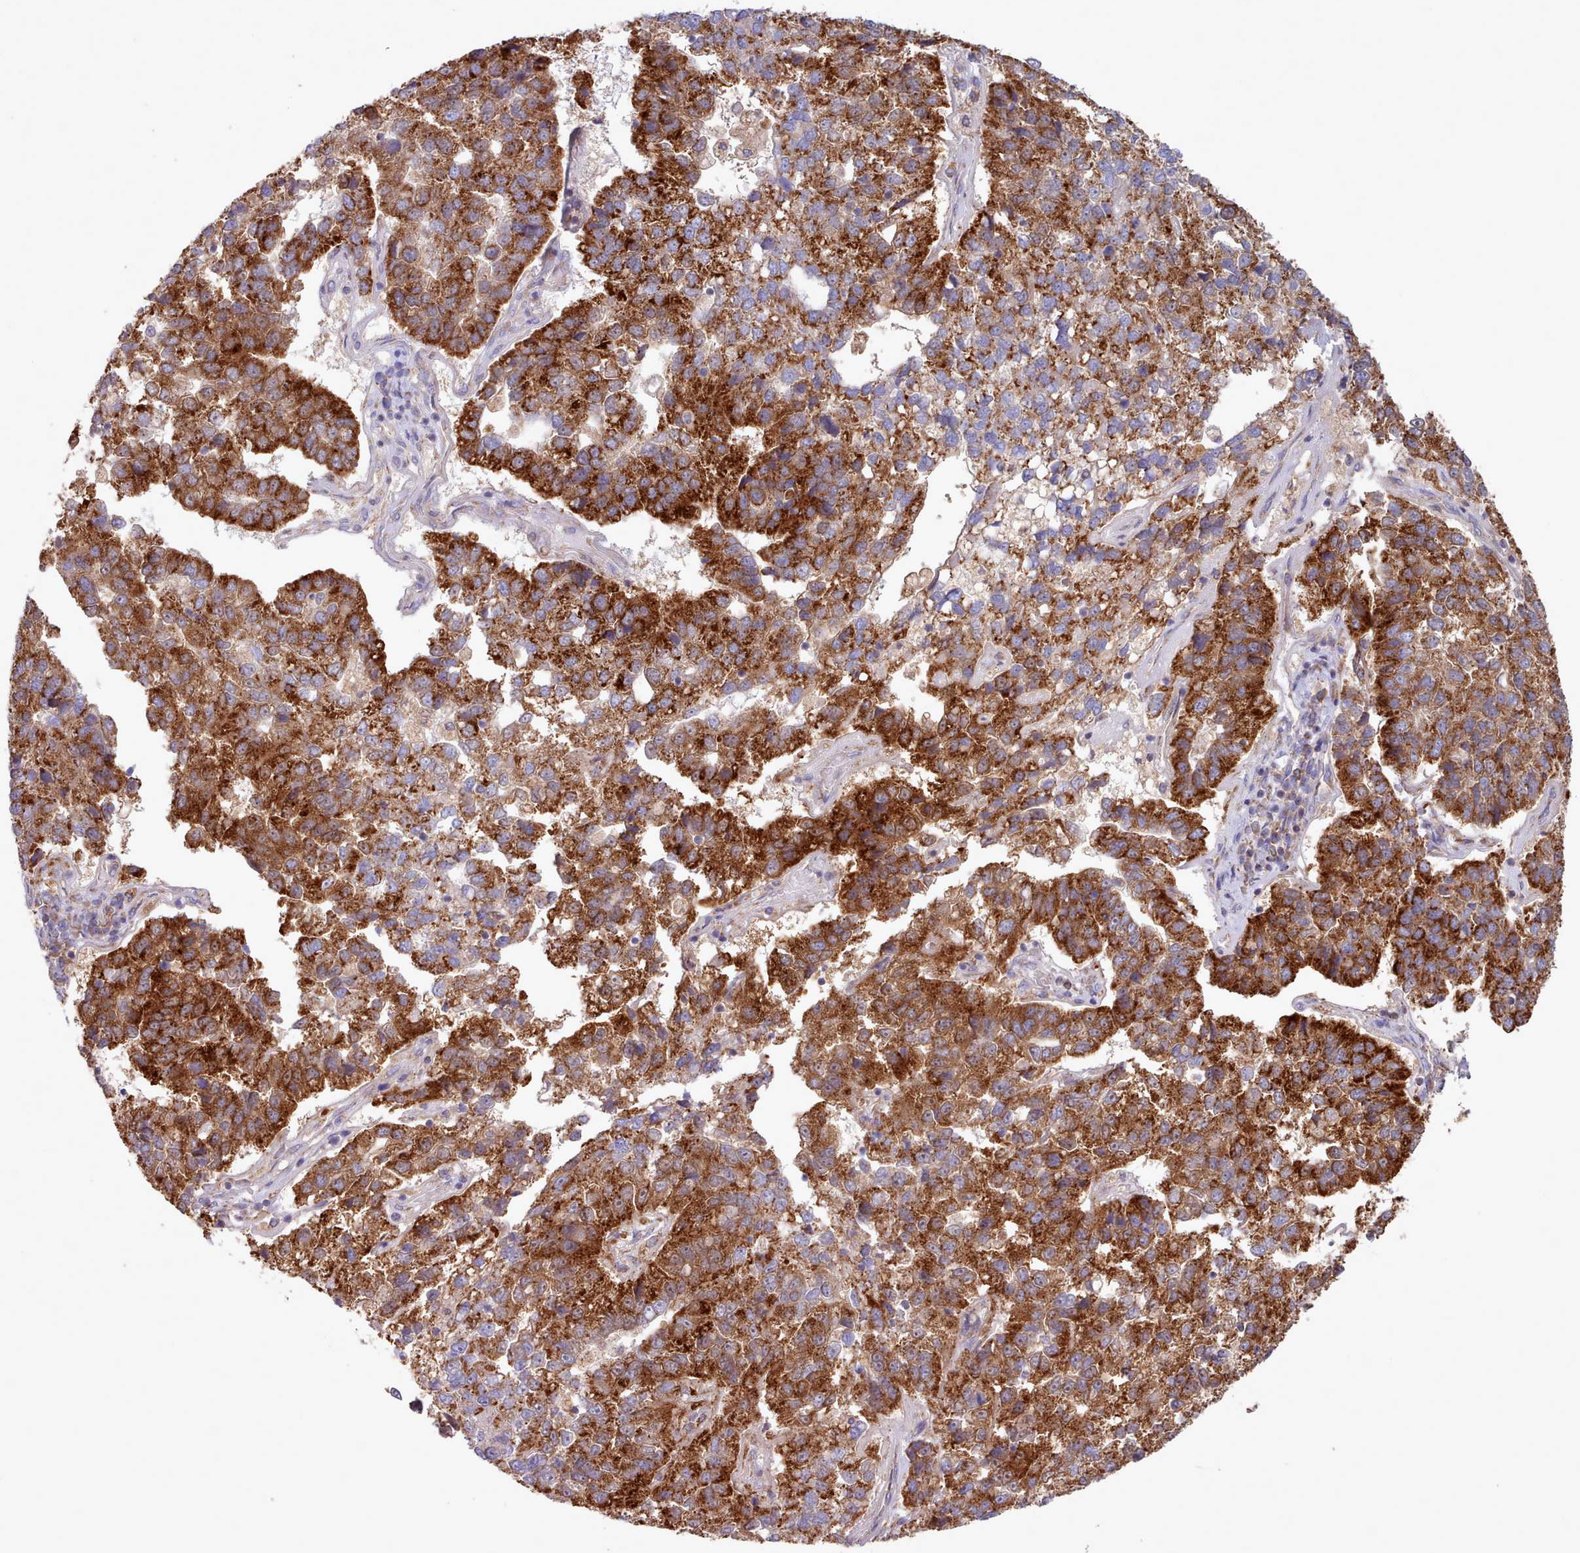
{"staining": {"intensity": "strong", "quantity": ">75%", "location": "cytoplasmic/membranous"}, "tissue": "pancreatic cancer", "cell_type": "Tumor cells", "image_type": "cancer", "snomed": [{"axis": "morphology", "description": "Adenocarcinoma, NOS"}, {"axis": "topography", "description": "Pancreas"}], "caption": "An immunohistochemistry (IHC) histopathology image of tumor tissue is shown. Protein staining in brown highlights strong cytoplasmic/membranous positivity in pancreatic cancer (adenocarcinoma) within tumor cells.", "gene": "HSDL2", "patient": {"sex": "female", "age": 61}}